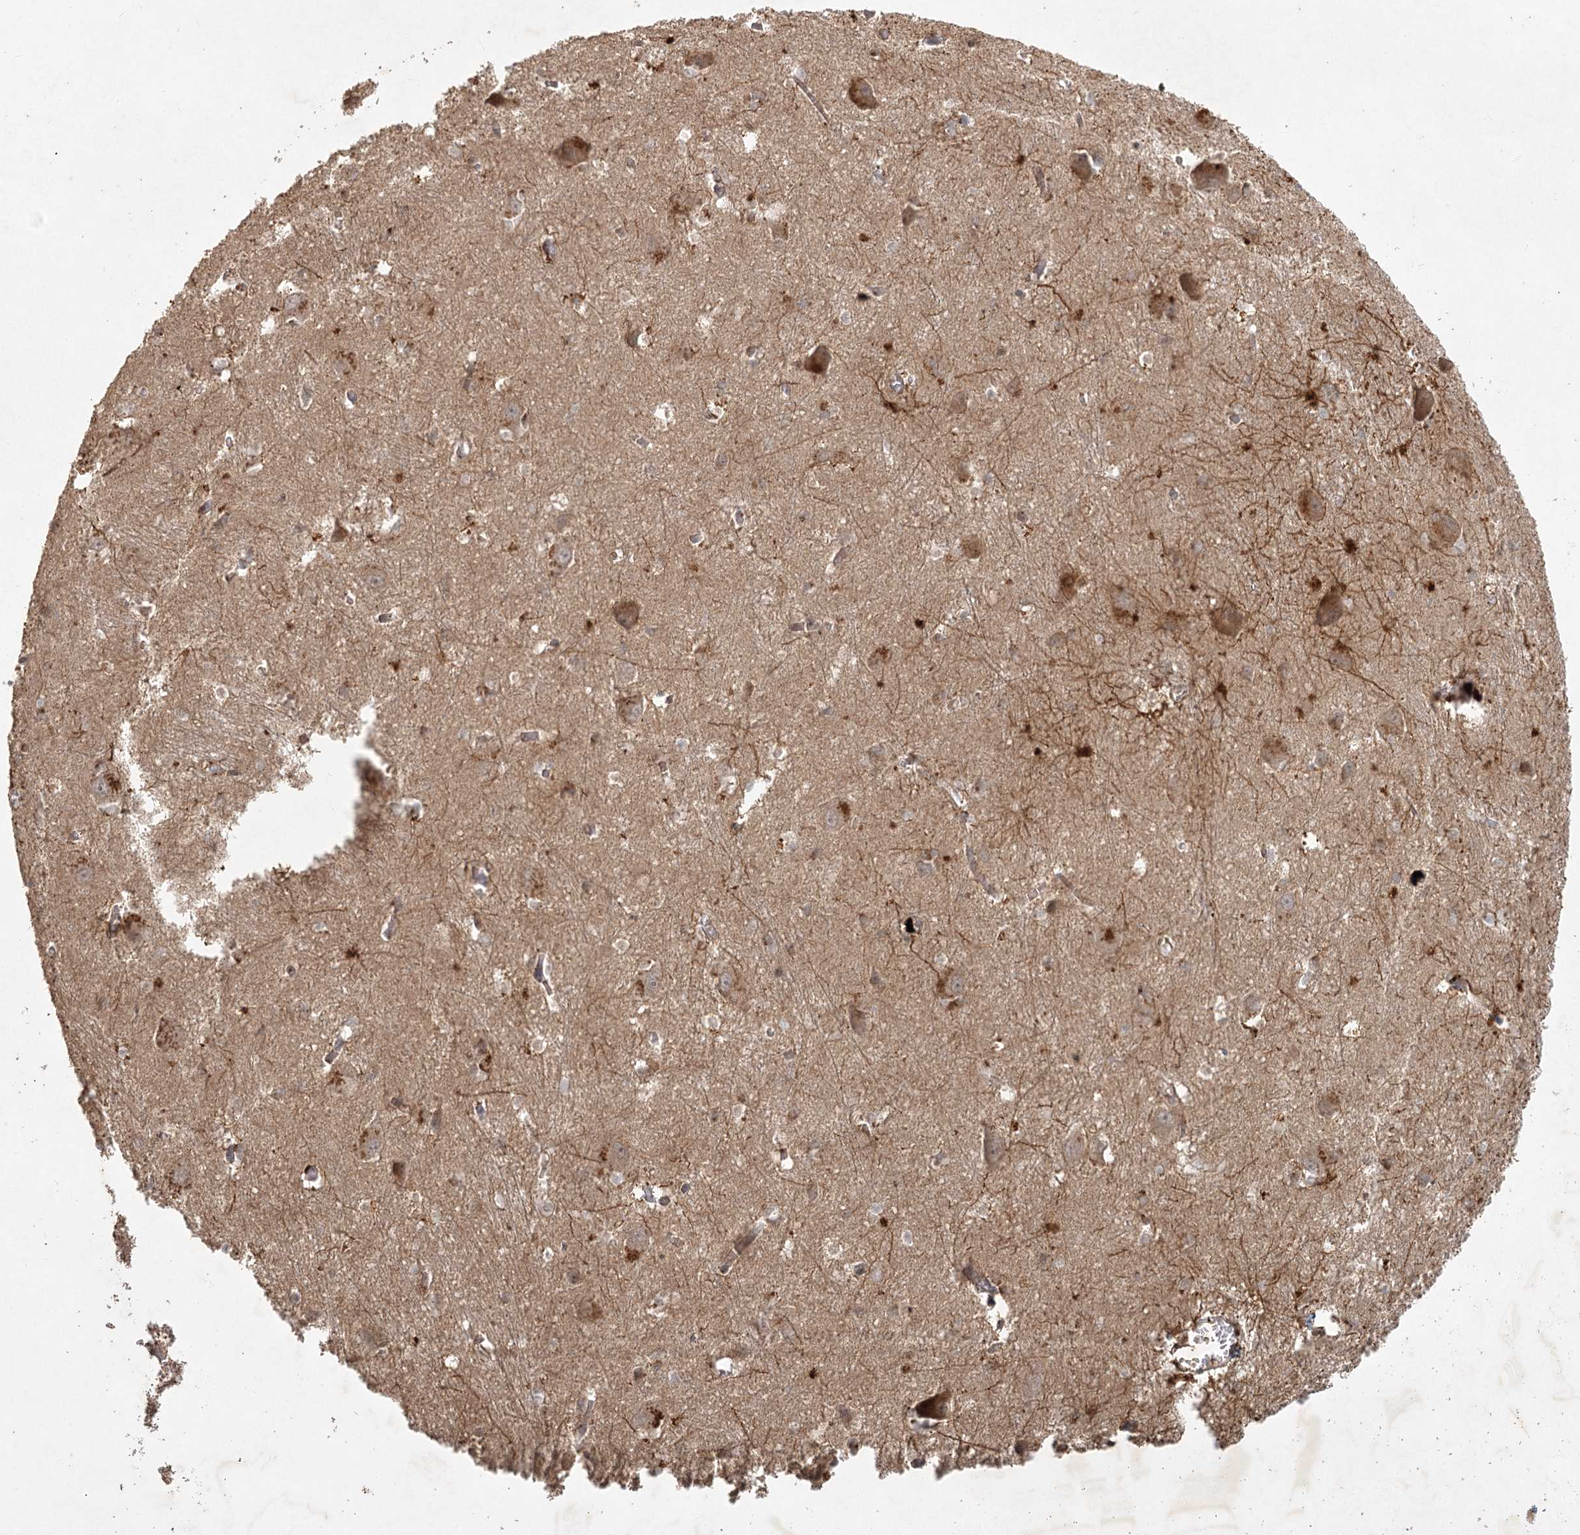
{"staining": {"intensity": "moderate", "quantity": ">75%", "location": "cytoplasmic/membranous"}, "tissue": "caudate", "cell_type": "Glial cells", "image_type": "normal", "snomed": [{"axis": "morphology", "description": "Normal tissue, NOS"}, {"axis": "topography", "description": "Lateral ventricle wall"}], "caption": "This is a histology image of immunohistochemistry (IHC) staining of benign caudate, which shows moderate staining in the cytoplasmic/membranous of glial cells.", "gene": "ARL13A", "patient": {"sex": "male", "age": 37}}